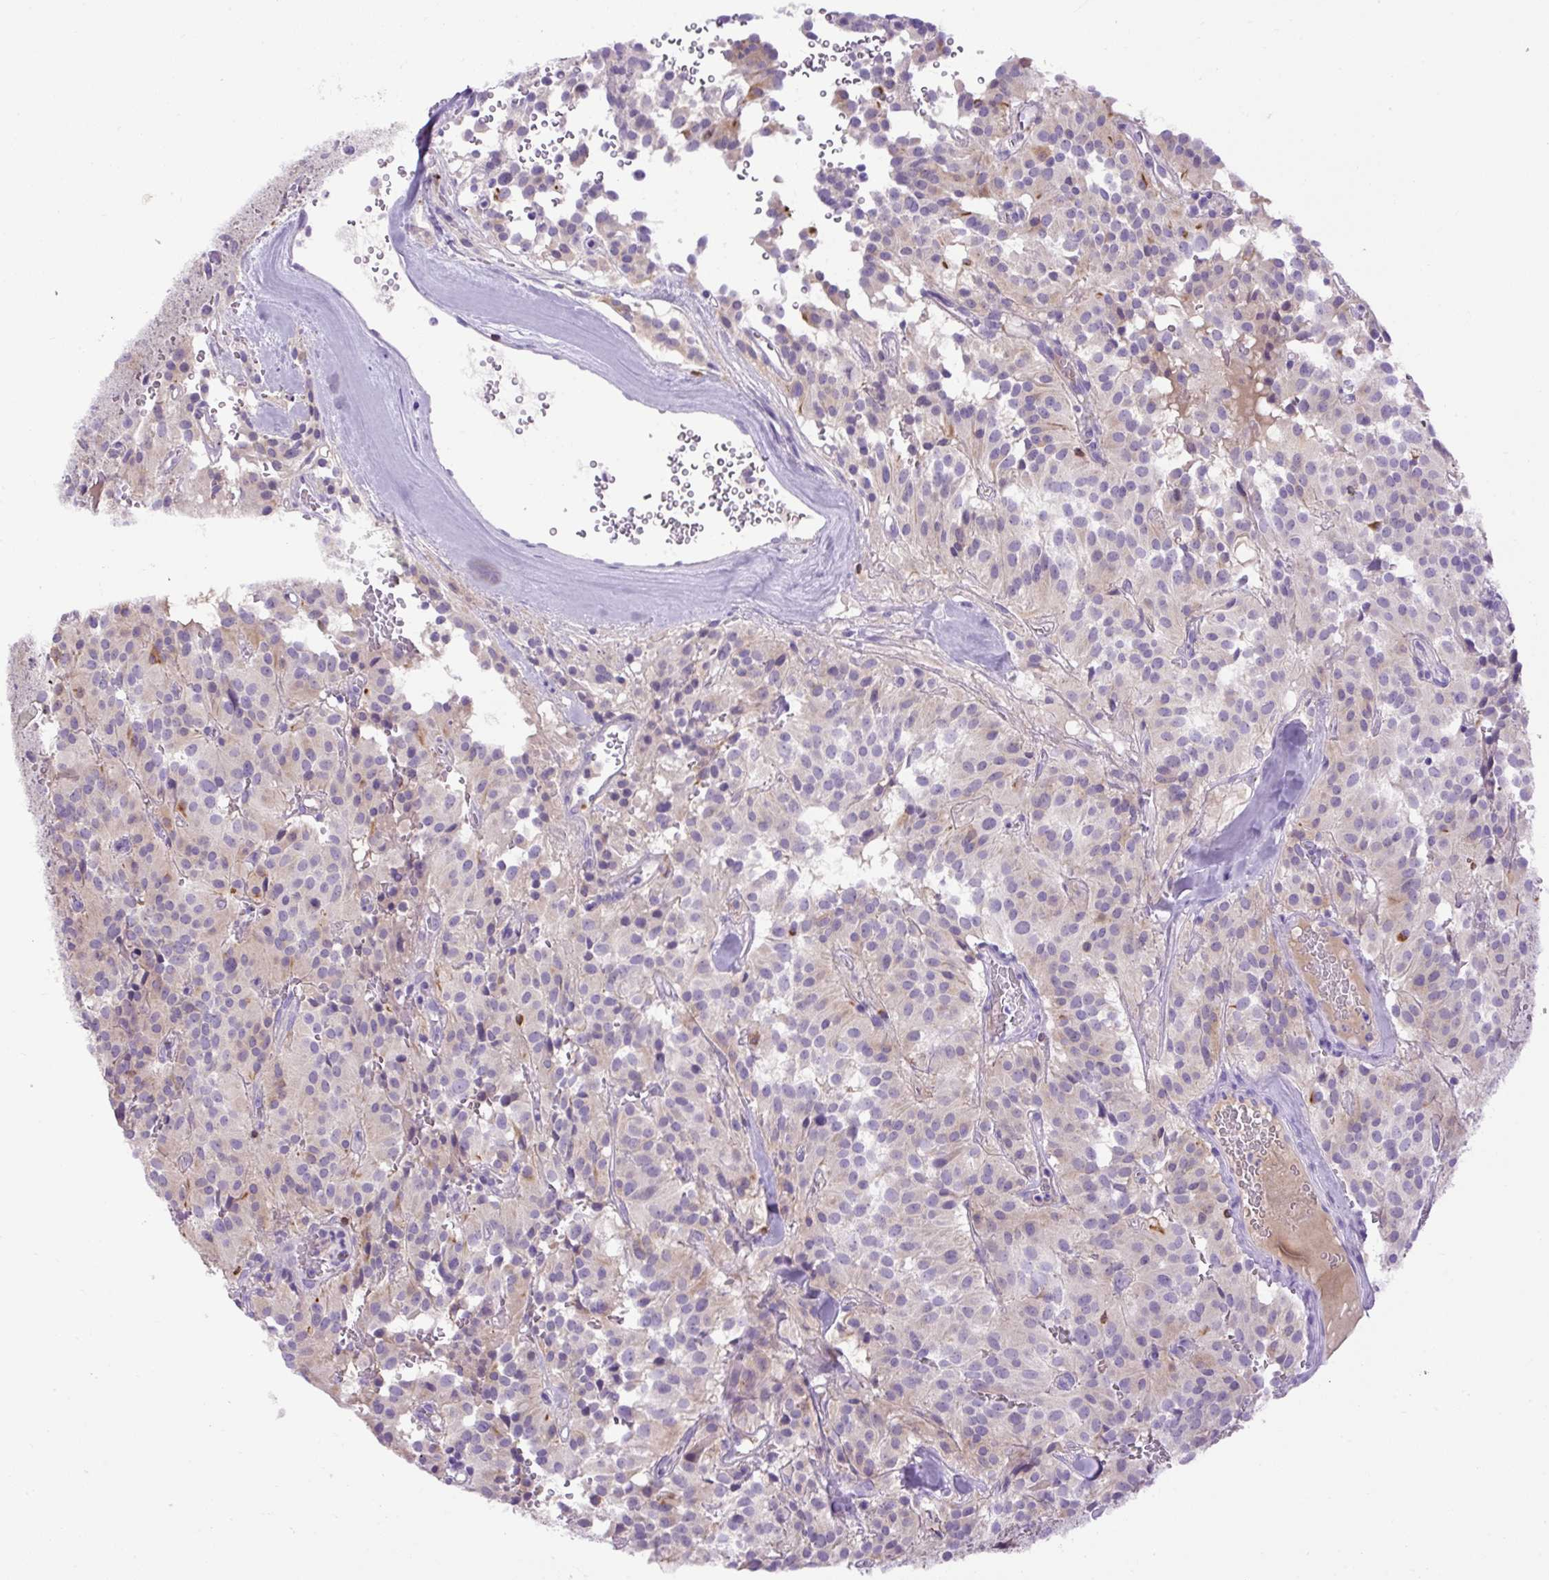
{"staining": {"intensity": "weak", "quantity": "25%-75%", "location": "cytoplasmic/membranous"}, "tissue": "glioma", "cell_type": "Tumor cells", "image_type": "cancer", "snomed": [{"axis": "morphology", "description": "Glioma, malignant, Low grade"}, {"axis": "topography", "description": "Brain"}], "caption": "This histopathology image displays immunohistochemistry (IHC) staining of malignant low-grade glioma, with low weak cytoplasmic/membranous staining in approximately 25%-75% of tumor cells.", "gene": "SPTBN5", "patient": {"sex": "male", "age": 42}}